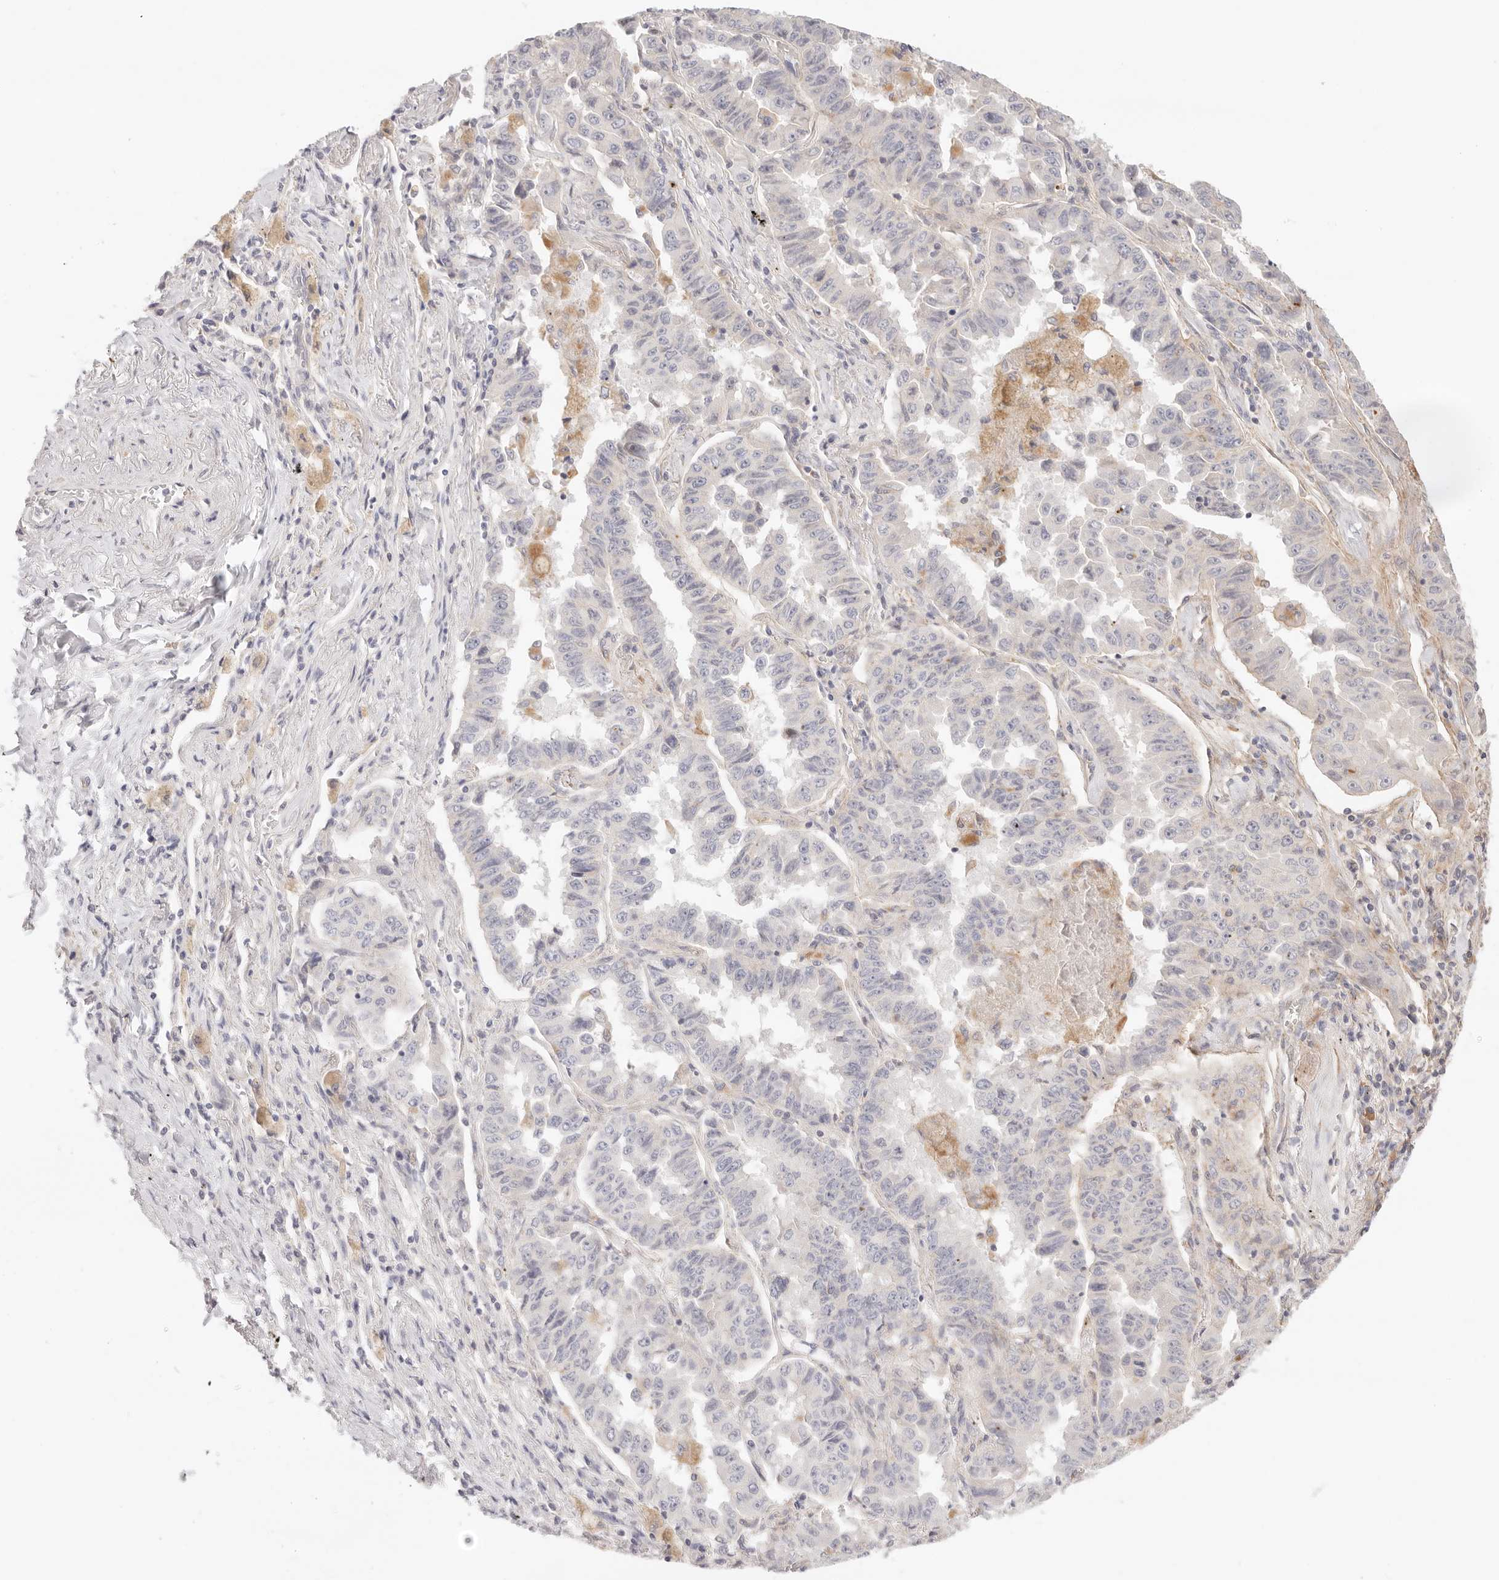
{"staining": {"intensity": "negative", "quantity": "none", "location": "none"}, "tissue": "lung cancer", "cell_type": "Tumor cells", "image_type": "cancer", "snomed": [{"axis": "morphology", "description": "Adenocarcinoma, NOS"}, {"axis": "topography", "description": "Lung"}], "caption": "A high-resolution micrograph shows IHC staining of adenocarcinoma (lung), which reveals no significant positivity in tumor cells.", "gene": "IL1R2", "patient": {"sex": "female", "age": 51}}